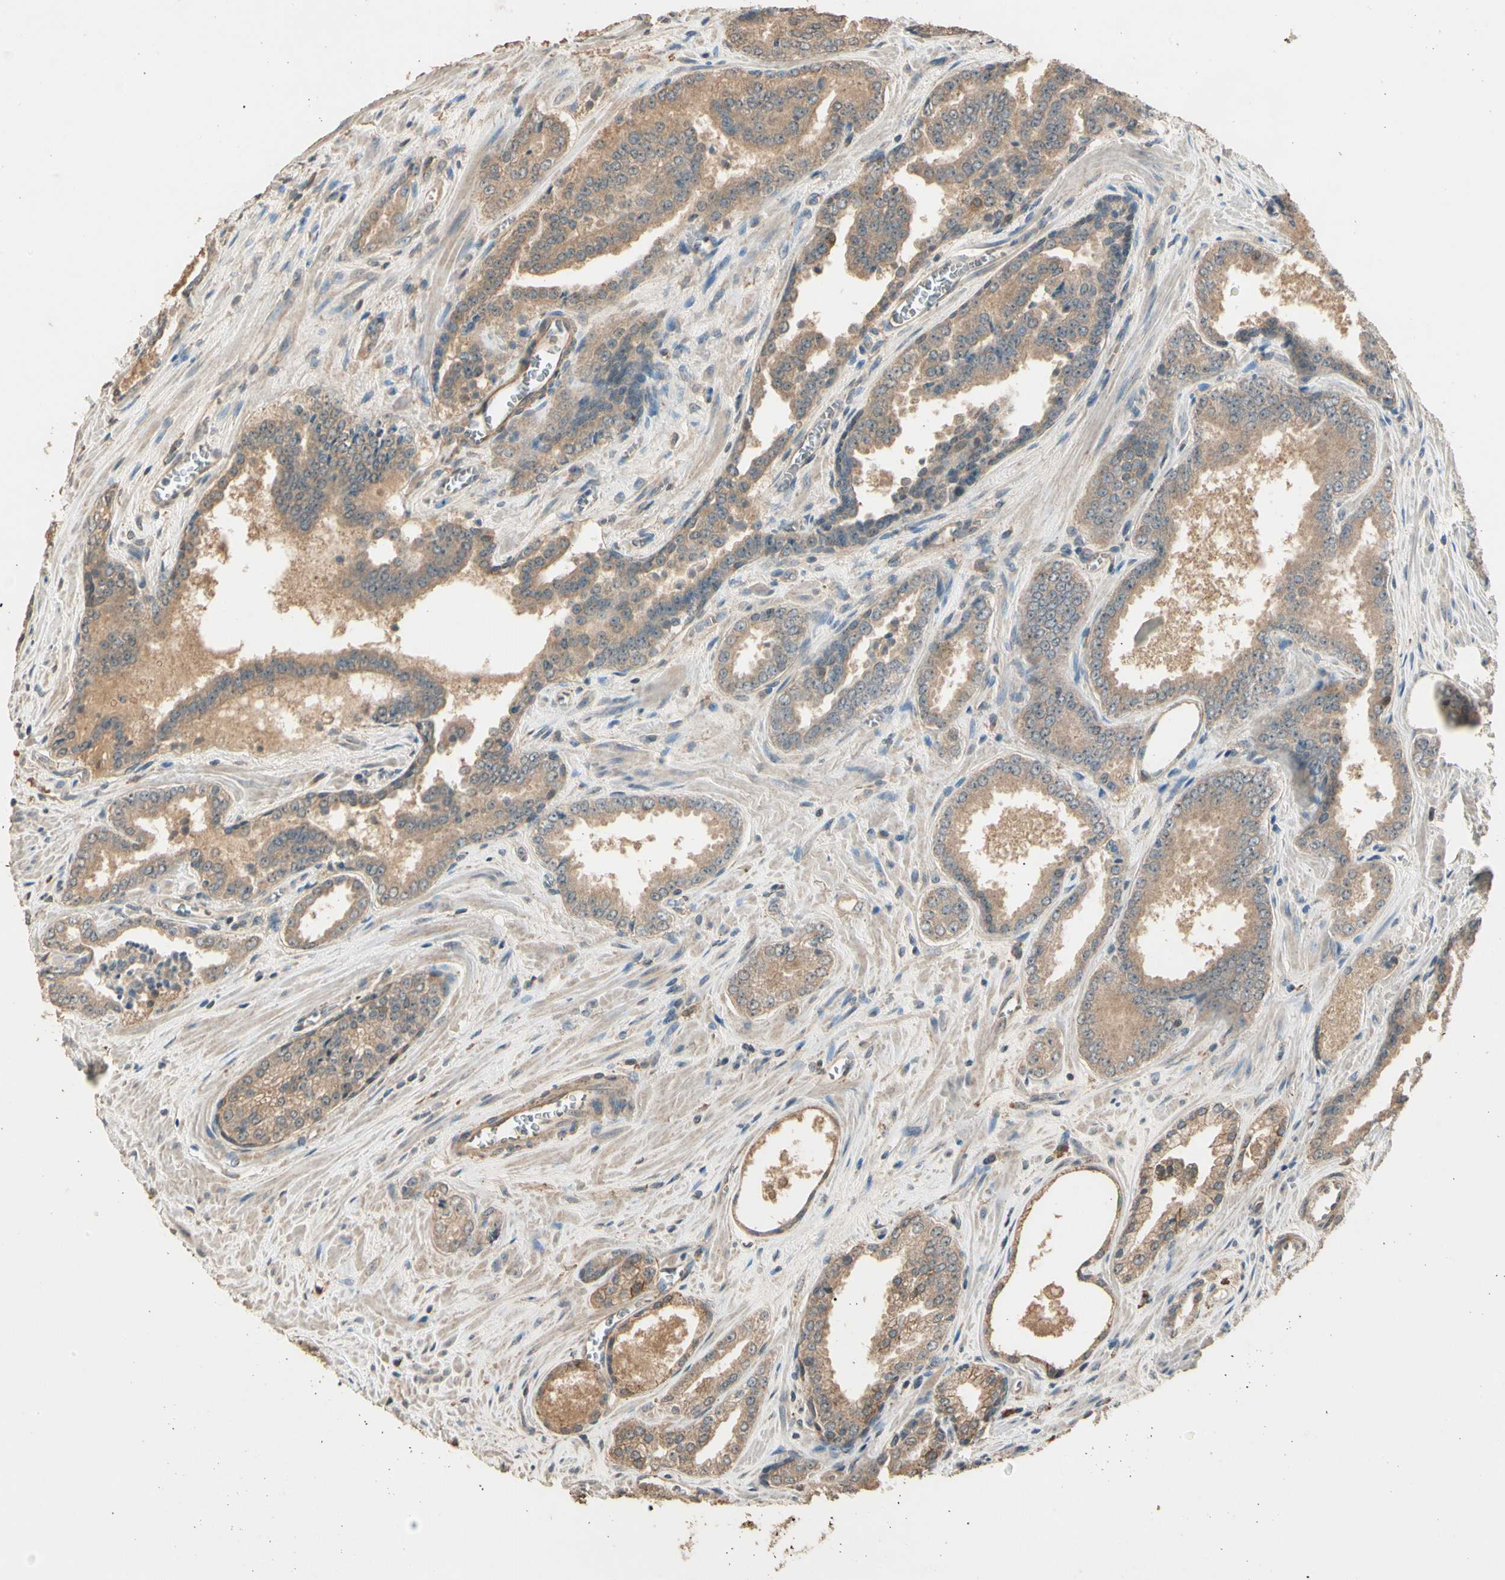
{"staining": {"intensity": "moderate", "quantity": ">75%", "location": "cytoplasmic/membranous"}, "tissue": "prostate cancer", "cell_type": "Tumor cells", "image_type": "cancer", "snomed": [{"axis": "morphology", "description": "Adenocarcinoma, Low grade"}, {"axis": "topography", "description": "Prostate"}], "caption": "Protein expression analysis of prostate cancer exhibits moderate cytoplasmic/membranous positivity in about >75% of tumor cells. The protein is stained brown, and the nuclei are stained in blue (DAB (3,3'-diaminobenzidine) IHC with brightfield microscopy, high magnification).", "gene": "CDH6", "patient": {"sex": "male", "age": 60}}